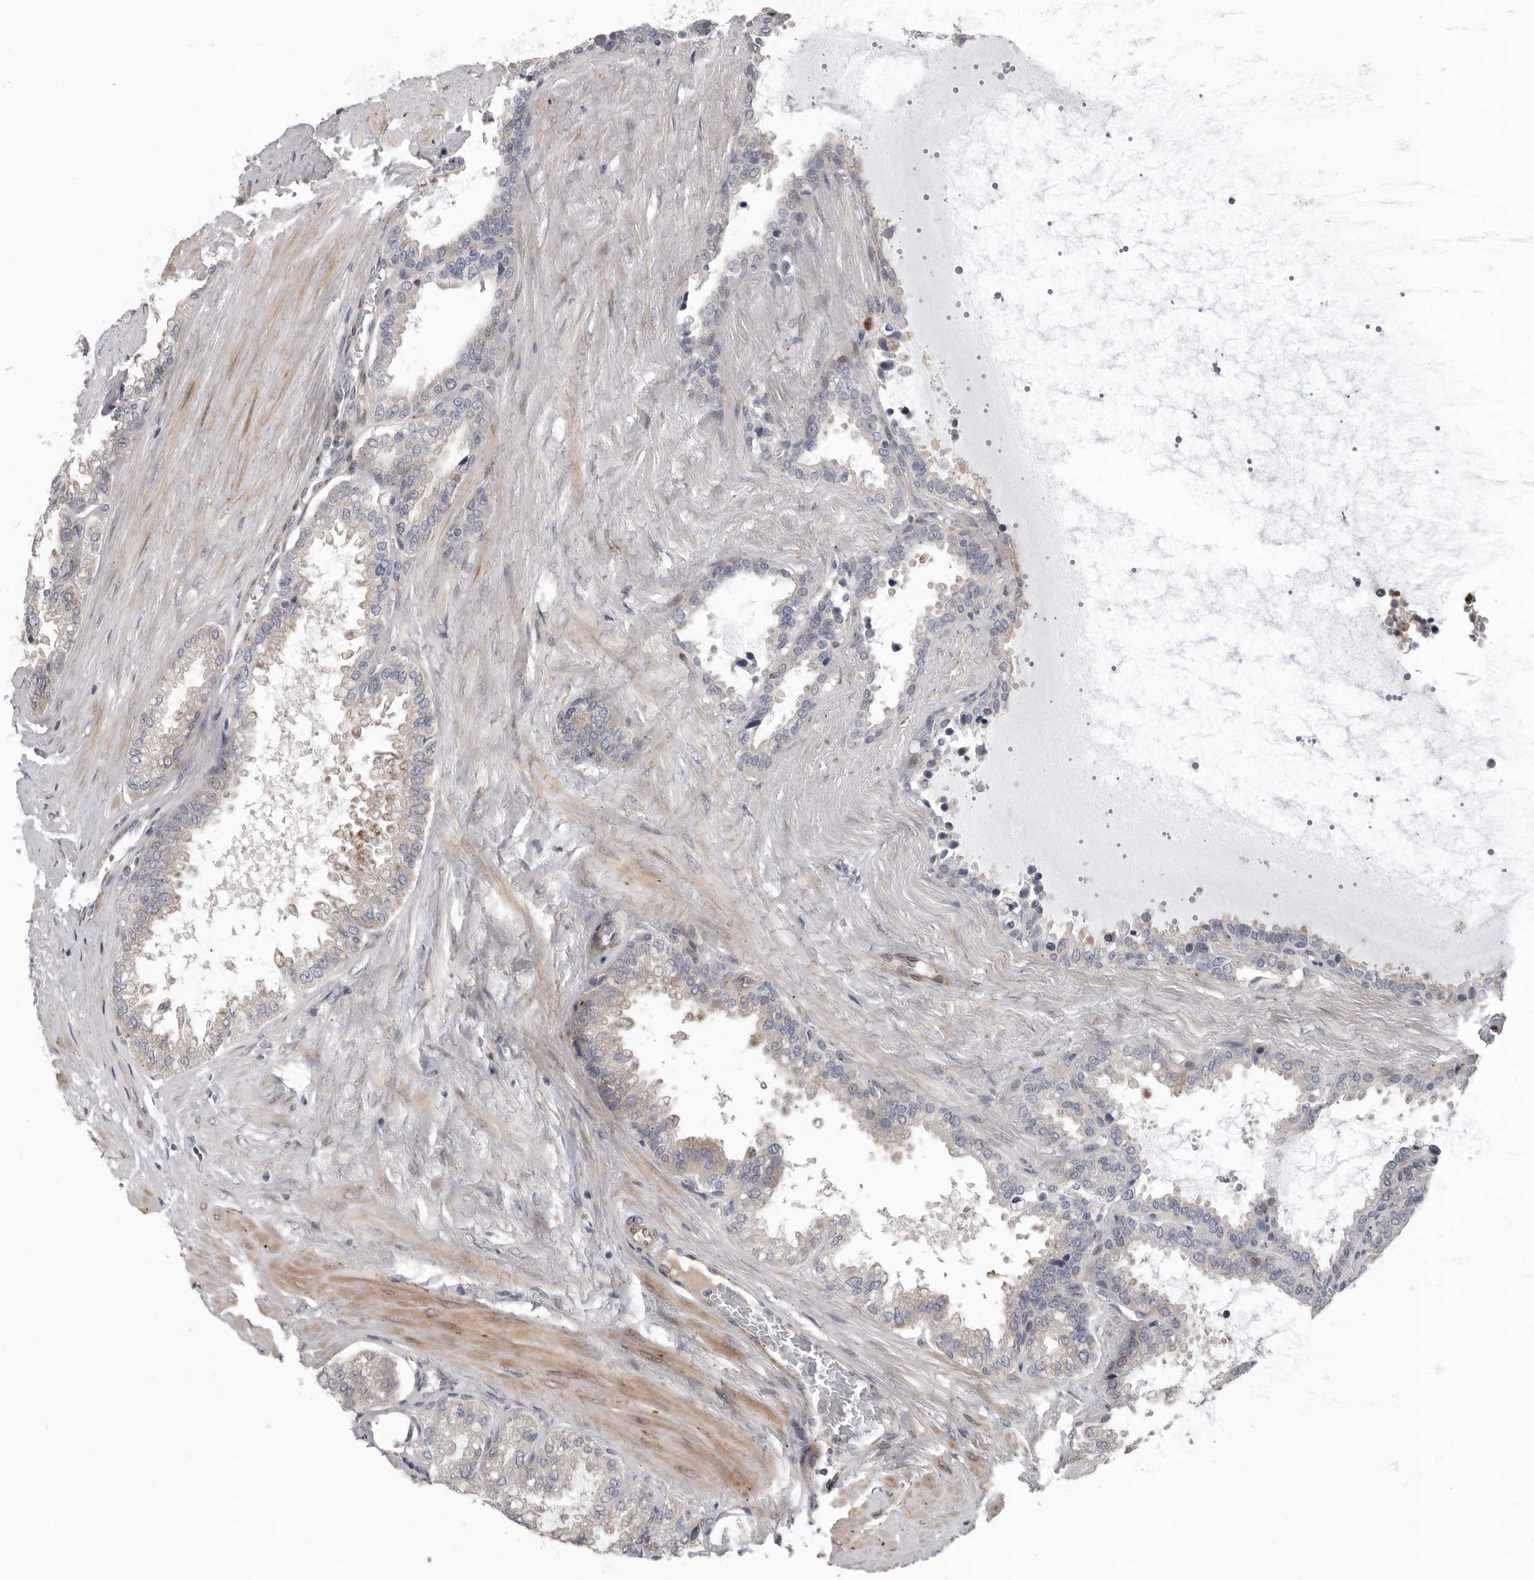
{"staining": {"intensity": "negative", "quantity": "none", "location": "none"}, "tissue": "seminal vesicle", "cell_type": "Glandular cells", "image_type": "normal", "snomed": [{"axis": "morphology", "description": "Normal tissue, NOS"}, {"axis": "topography", "description": "Seminal veicle"}], "caption": "A high-resolution image shows immunohistochemistry staining of unremarkable seminal vesicle, which exhibits no significant expression in glandular cells. (Immunohistochemistry (ihc), brightfield microscopy, high magnification).", "gene": "ATXN3L", "patient": {"sex": "male", "age": 46}}